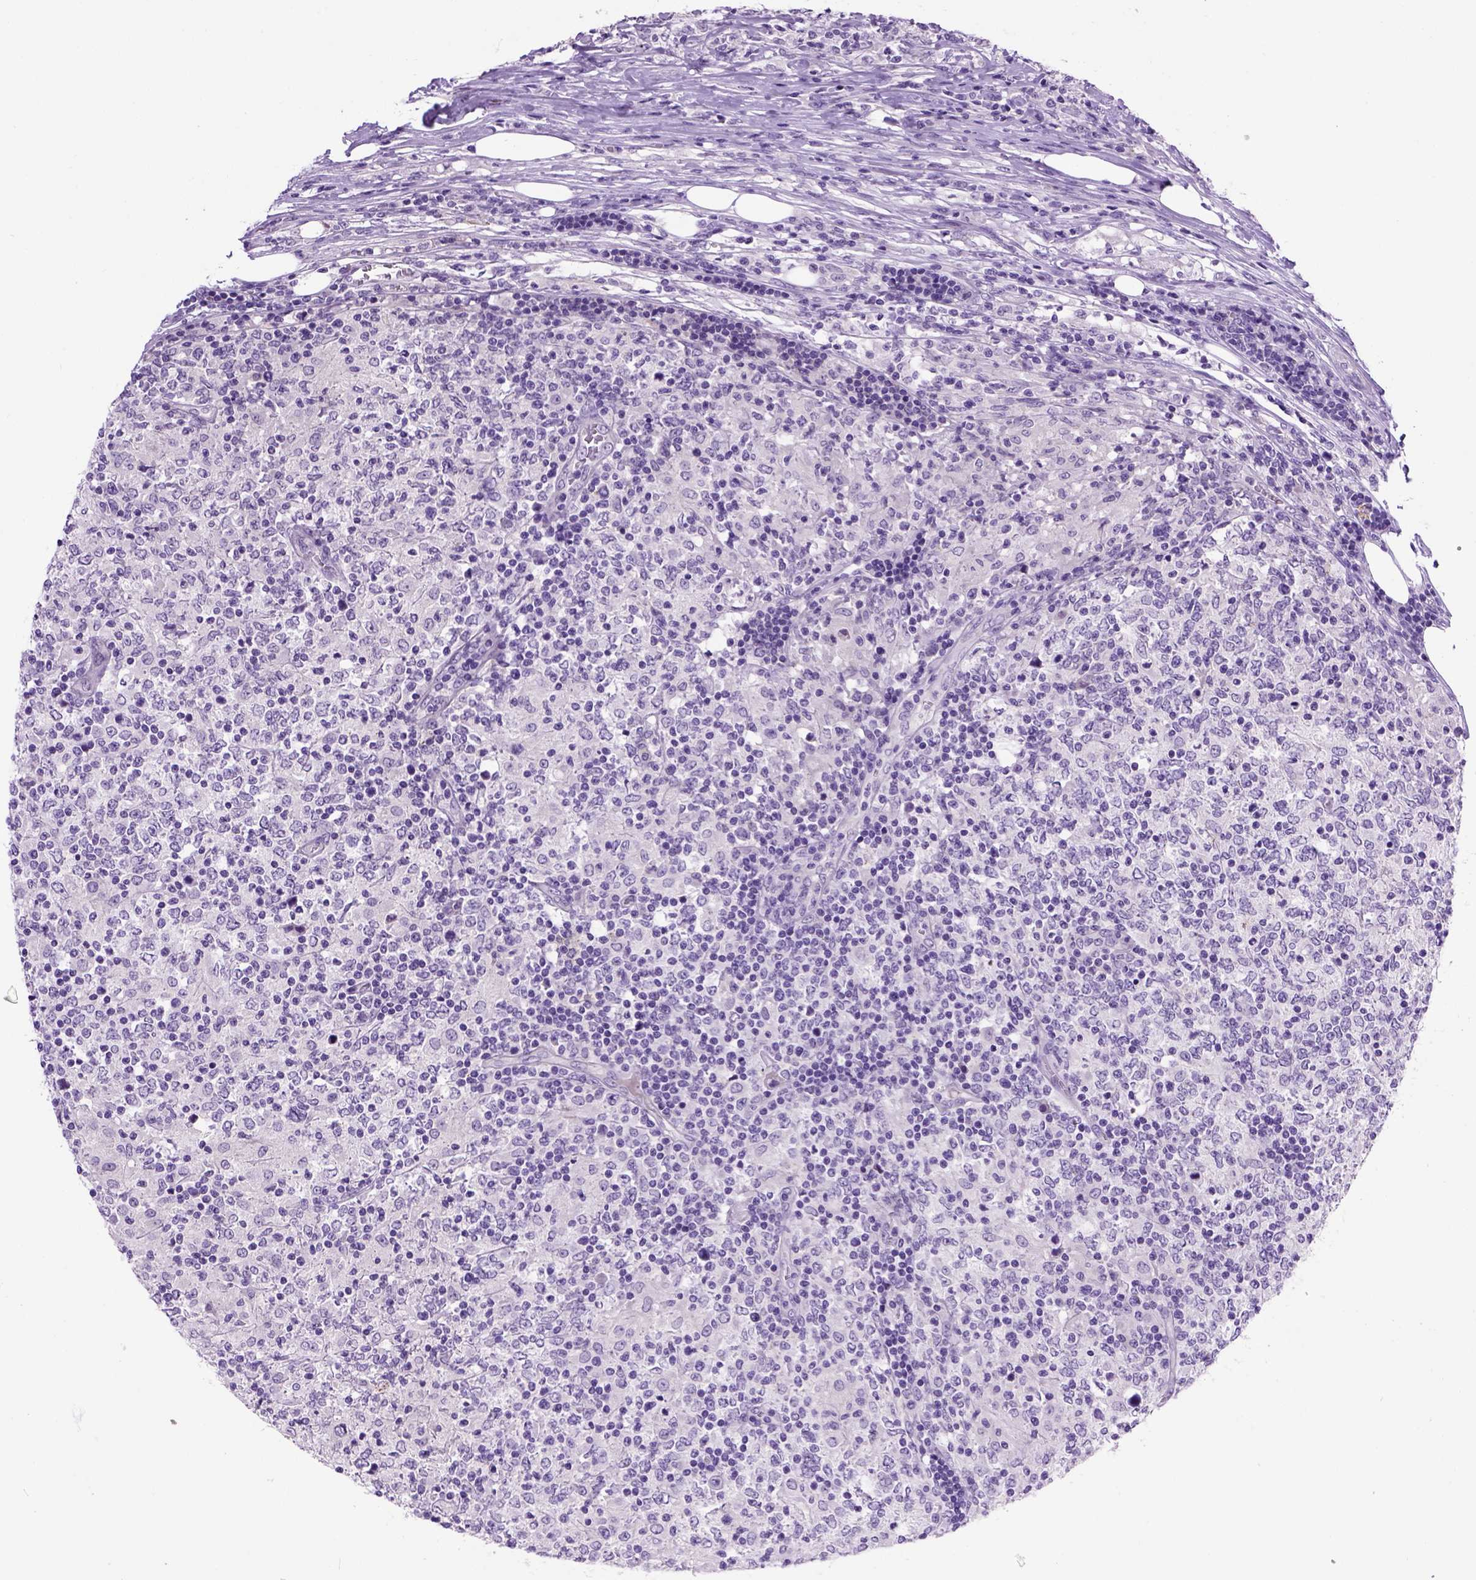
{"staining": {"intensity": "negative", "quantity": "none", "location": "none"}, "tissue": "lymphoma", "cell_type": "Tumor cells", "image_type": "cancer", "snomed": [{"axis": "morphology", "description": "Malignant lymphoma, non-Hodgkin's type, High grade"}, {"axis": "topography", "description": "Lymph node"}], "caption": "The histopathology image exhibits no staining of tumor cells in lymphoma.", "gene": "CDH1", "patient": {"sex": "female", "age": 84}}